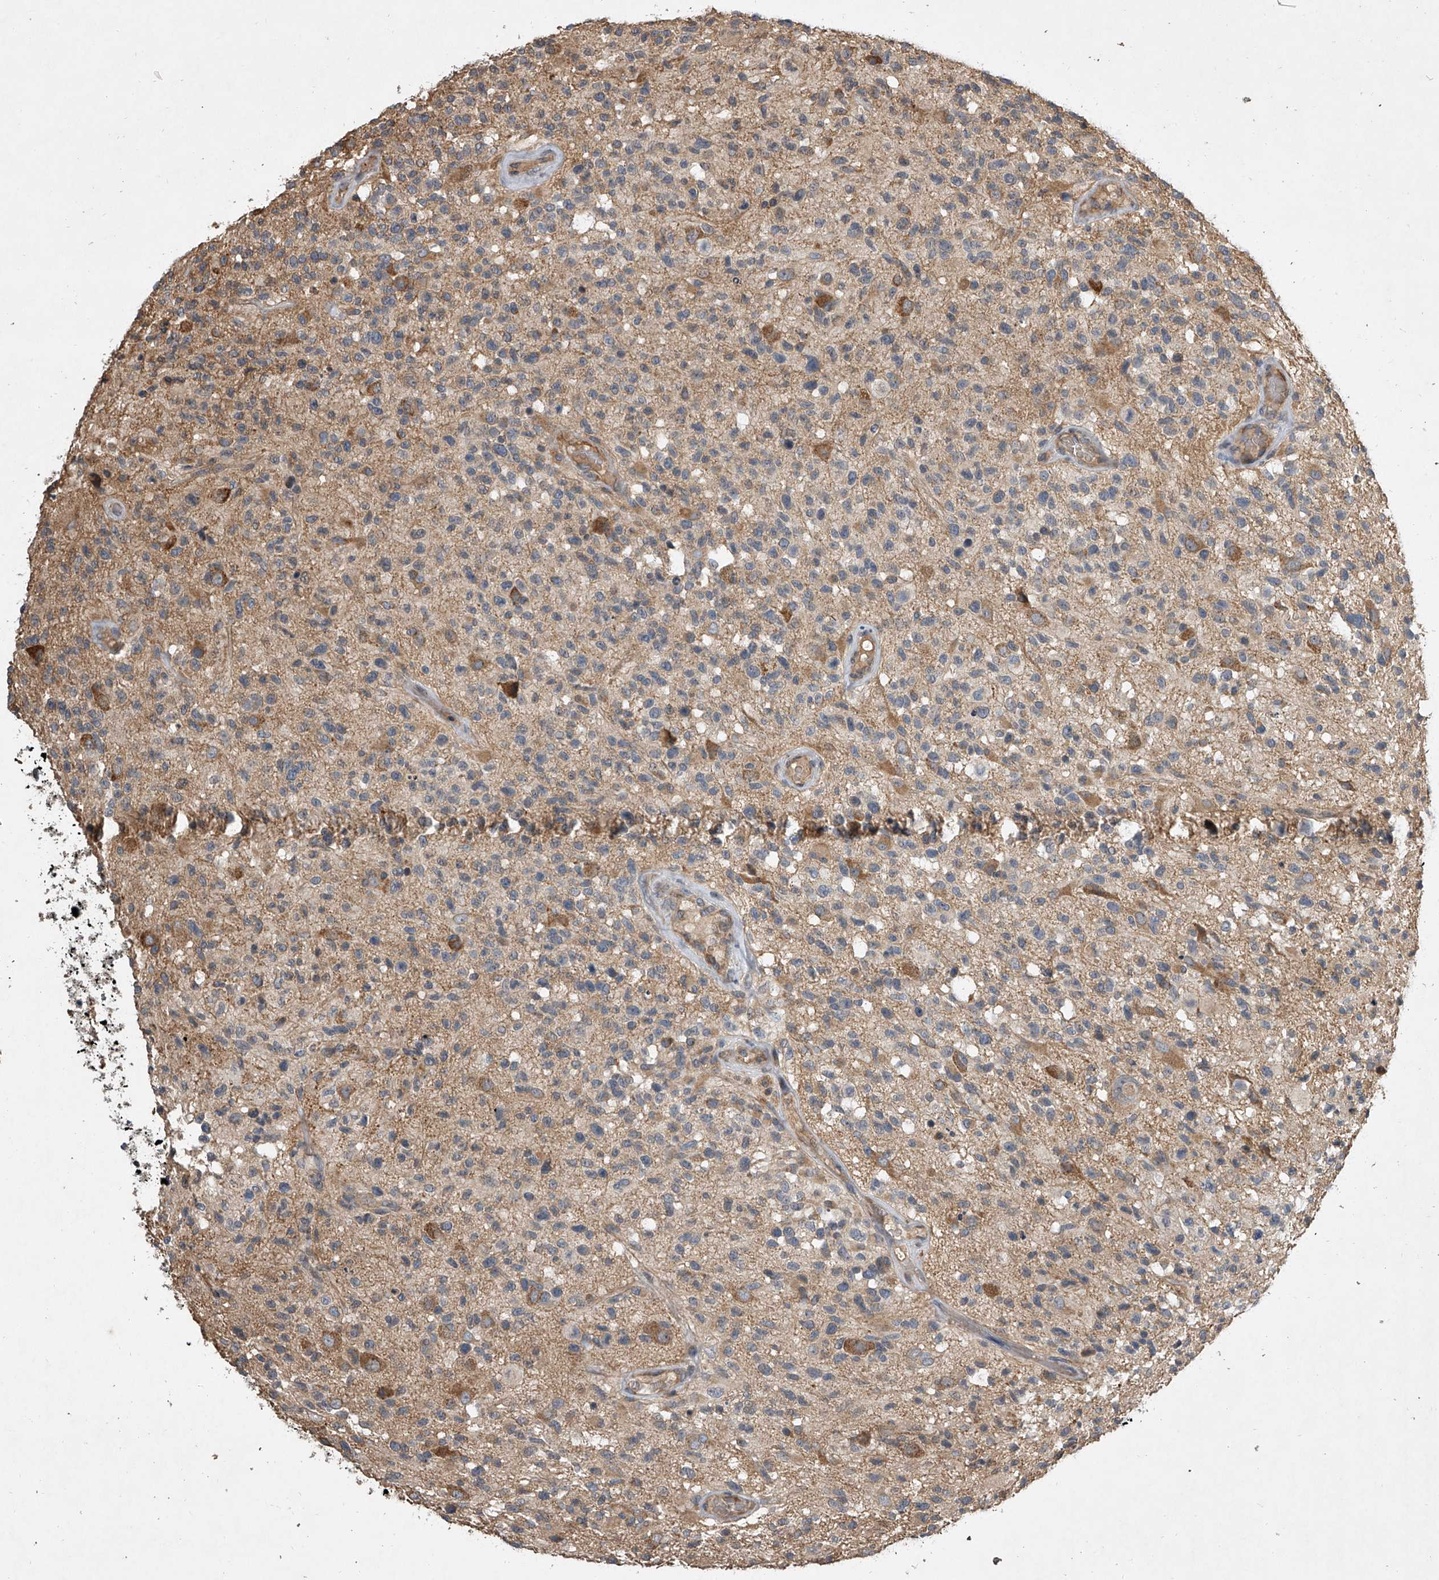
{"staining": {"intensity": "moderate", "quantity": "<25%", "location": "cytoplasmic/membranous"}, "tissue": "glioma", "cell_type": "Tumor cells", "image_type": "cancer", "snomed": [{"axis": "morphology", "description": "Glioma, malignant, High grade"}, {"axis": "morphology", "description": "Glioblastoma, NOS"}, {"axis": "topography", "description": "Brain"}], "caption": "IHC staining of high-grade glioma (malignant), which demonstrates low levels of moderate cytoplasmic/membranous expression in about <25% of tumor cells indicating moderate cytoplasmic/membranous protein expression. The staining was performed using DAB (brown) for protein detection and nuclei were counterstained in hematoxylin (blue).", "gene": "NFS1", "patient": {"sex": "male", "age": 60}}